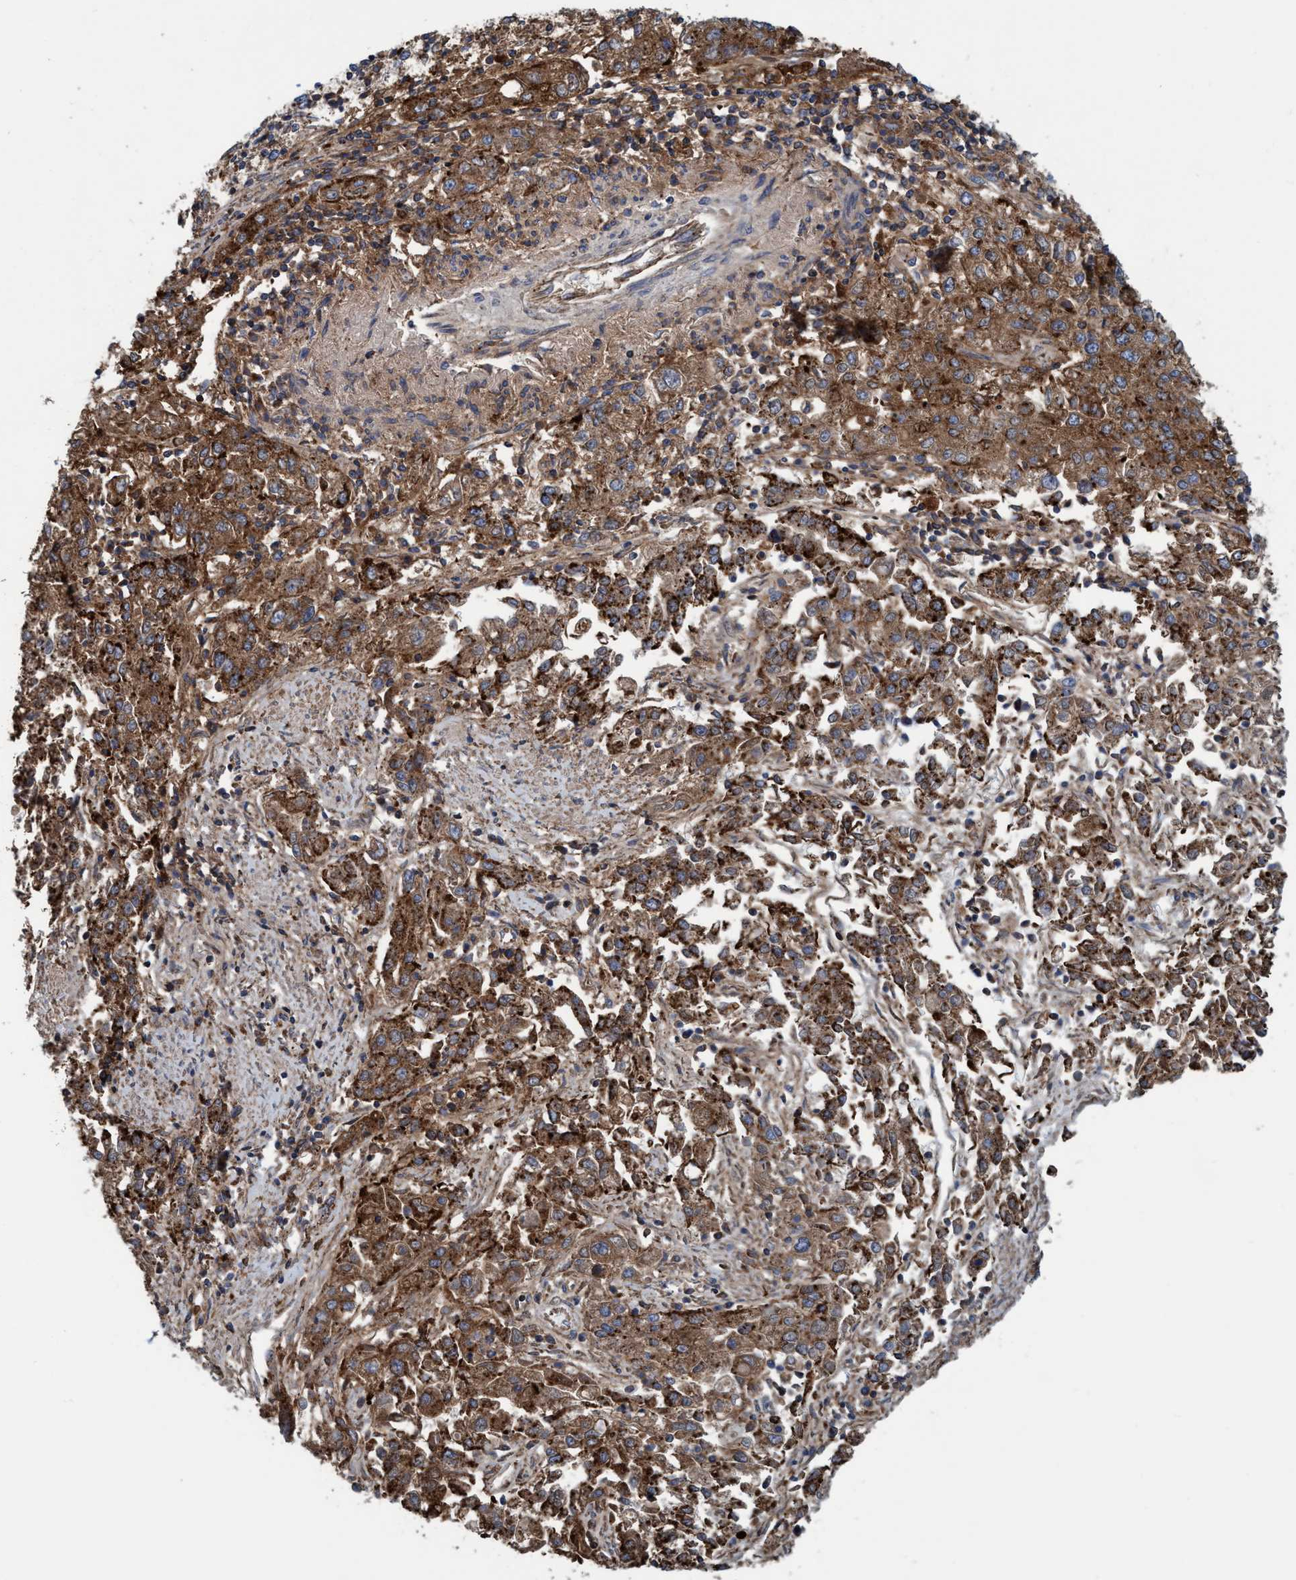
{"staining": {"intensity": "strong", "quantity": ">75%", "location": "cytoplasmic/membranous"}, "tissue": "endometrial cancer", "cell_type": "Tumor cells", "image_type": "cancer", "snomed": [{"axis": "morphology", "description": "Adenocarcinoma, NOS"}, {"axis": "topography", "description": "Endometrium"}], "caption": "About >75% of tumor cells in endometrial cancer exhibit strong cytoplasmic/membranous protein staining as visualized by brown immunohistochemical staining.", "gene": "TRIM65", "patient": {"sex": "female", "age": 49}}